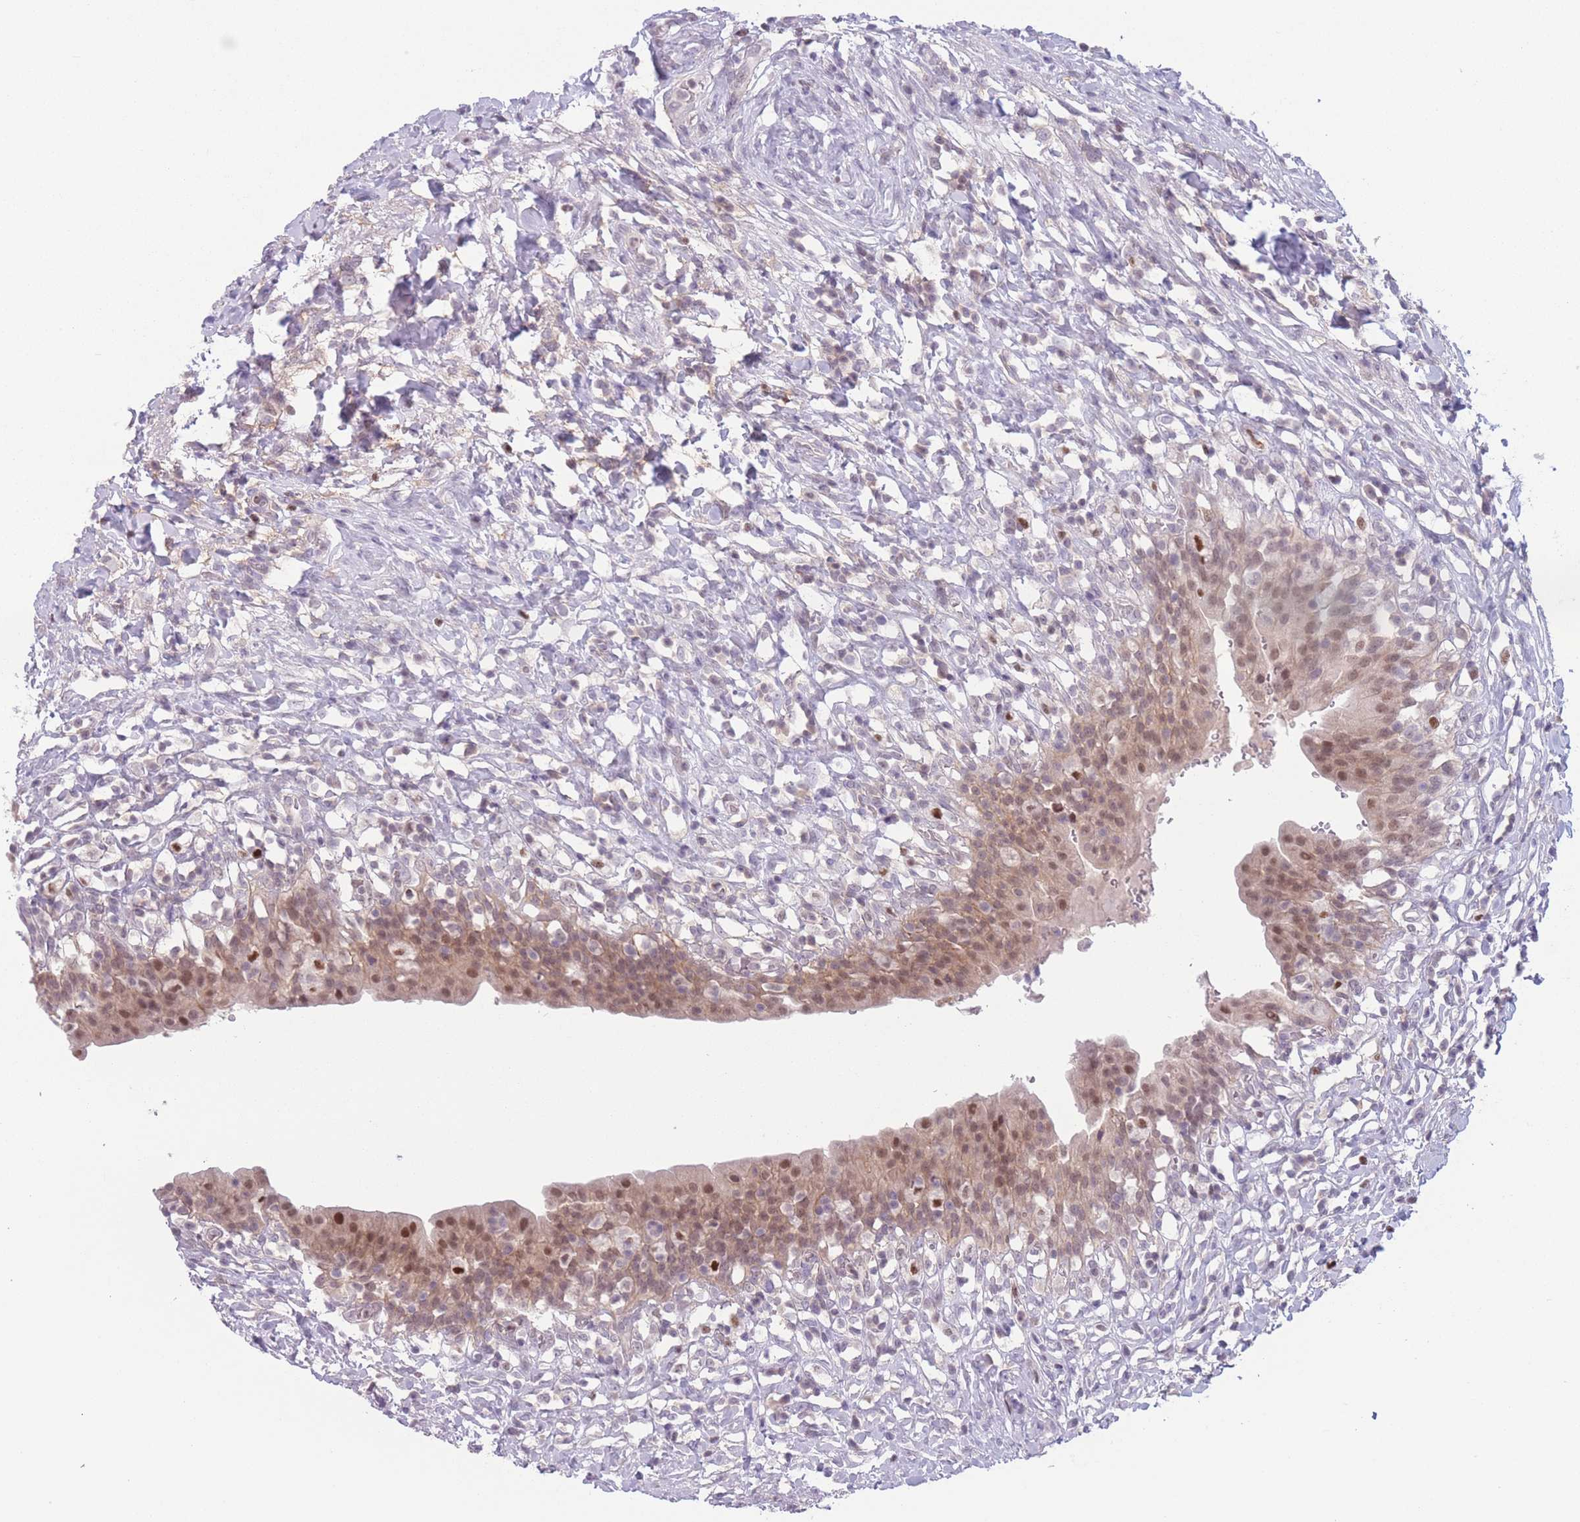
{"staining": {"intensity": "moderate", "quantity": ">75%", "location": "cytoplasmic/membranous,nuclear"}, "tissue": "urinary bladder", "cell_type": "Urothelial cells", "image_type": "normal", "snomed": [{"axis": "morphology", "description": "Normal tissue, NOS"}, {"axis": "morphology", "description": "Inflammation, NOS"}, {"axis": "topography", "description": "Urinary bladder"}], "caption": "Moderate cytoplasmic/membranous,nuclear protein staining is identified in about >75% of urothelial cells in urinary bladder.", "gene": "ENSG00000267179", "patient": {"sex": "male", "age": 64}}